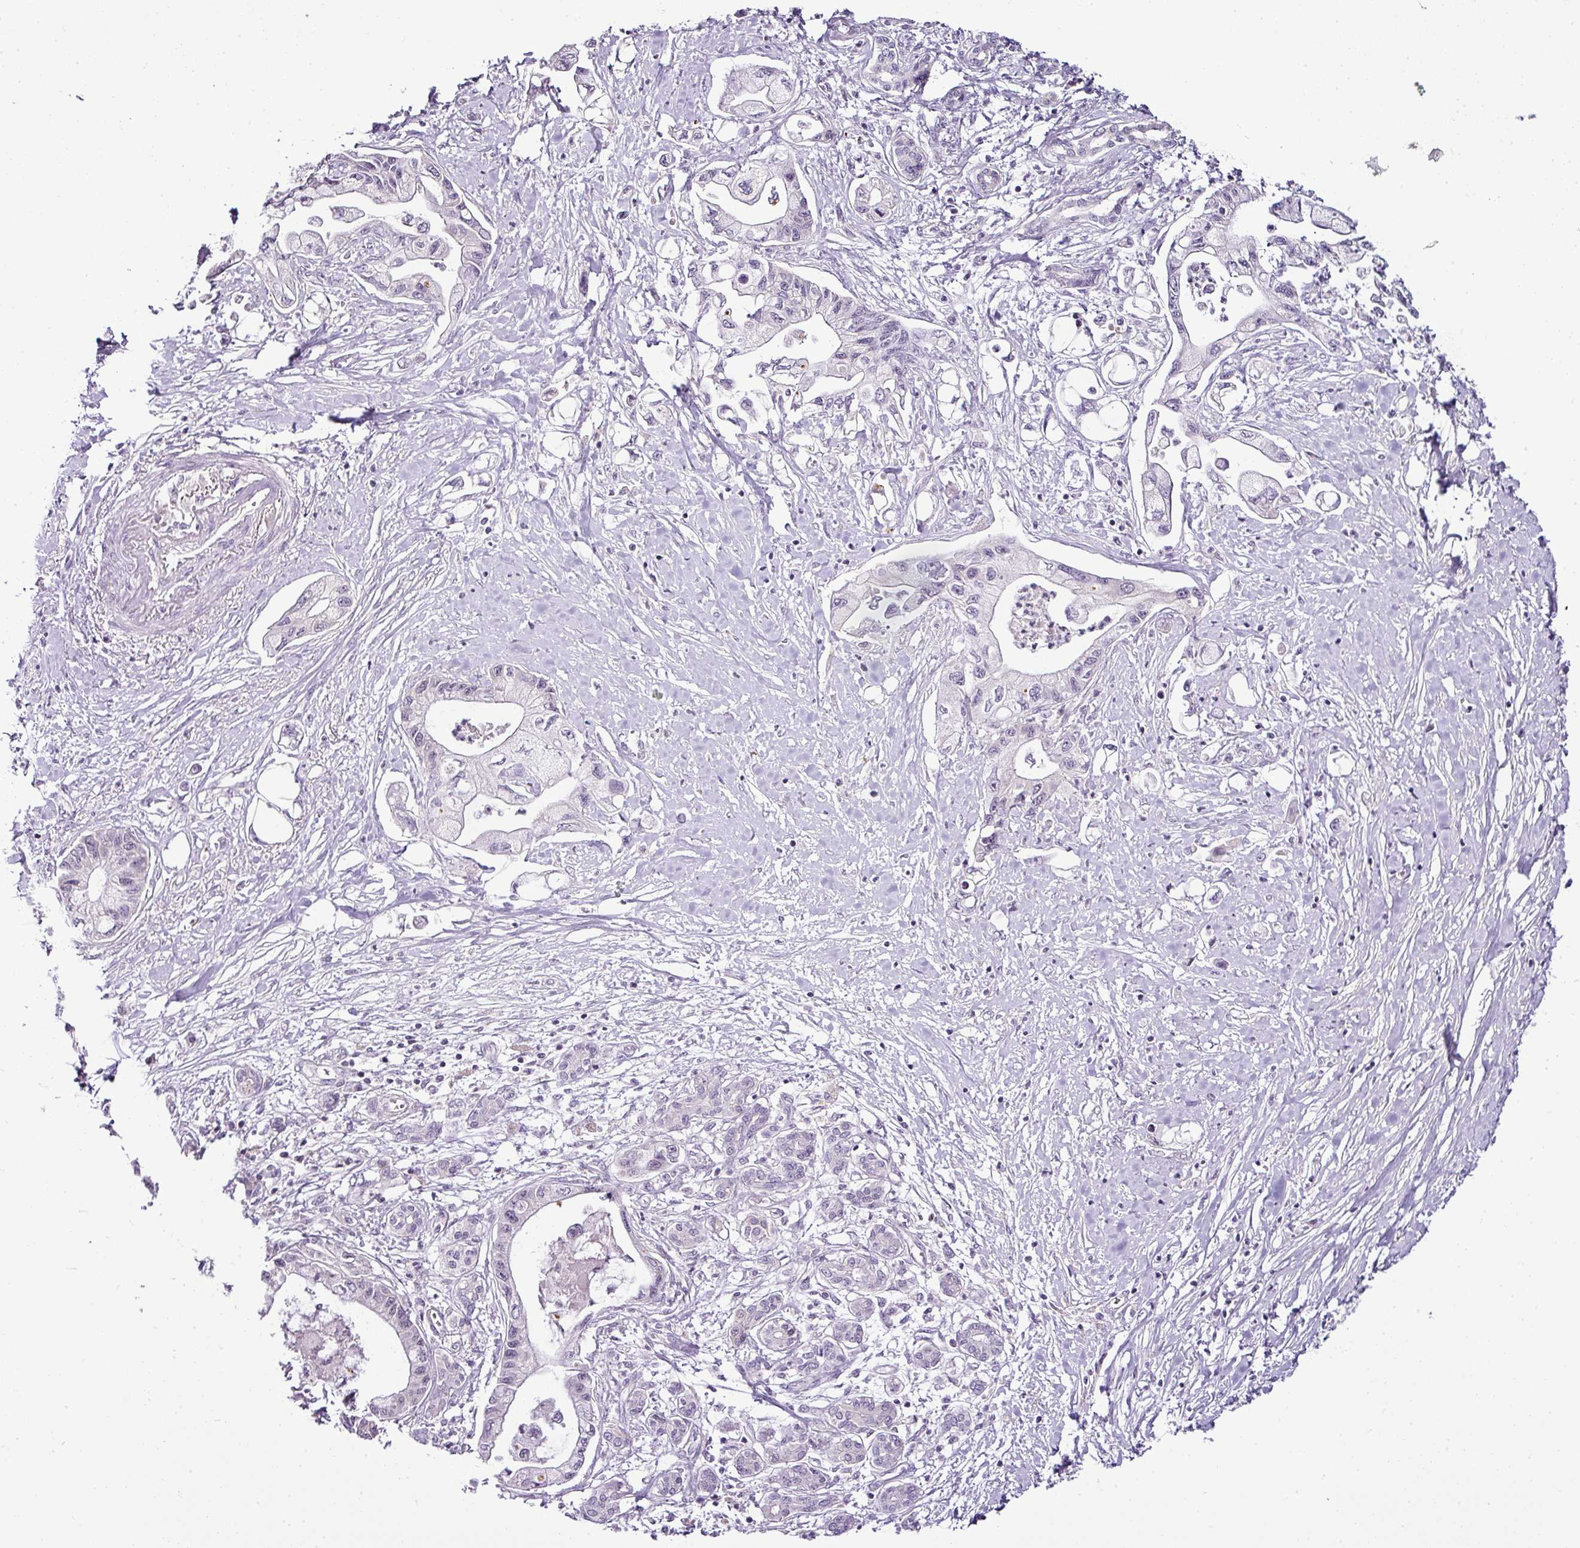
{"staining": {"intensity": "negative", "quantity": "none", "location": "none"}, "tissue": "pancreatic cancer", "cell_type": "Tumor cells", "image_type": "cancer", "snomed": [{"axis": "morphology", "description": "Adenocarcinoma, NOS"}, {"axis": "topography", "description": "Pancreas"}], "caption": "The IHC histopathology image has no significant expression in tumor cells of pancreatic cancer (adenocarcinoma) tissue.", "gene": "TEX30", "patient": {"sex": "male", "age": 61}}